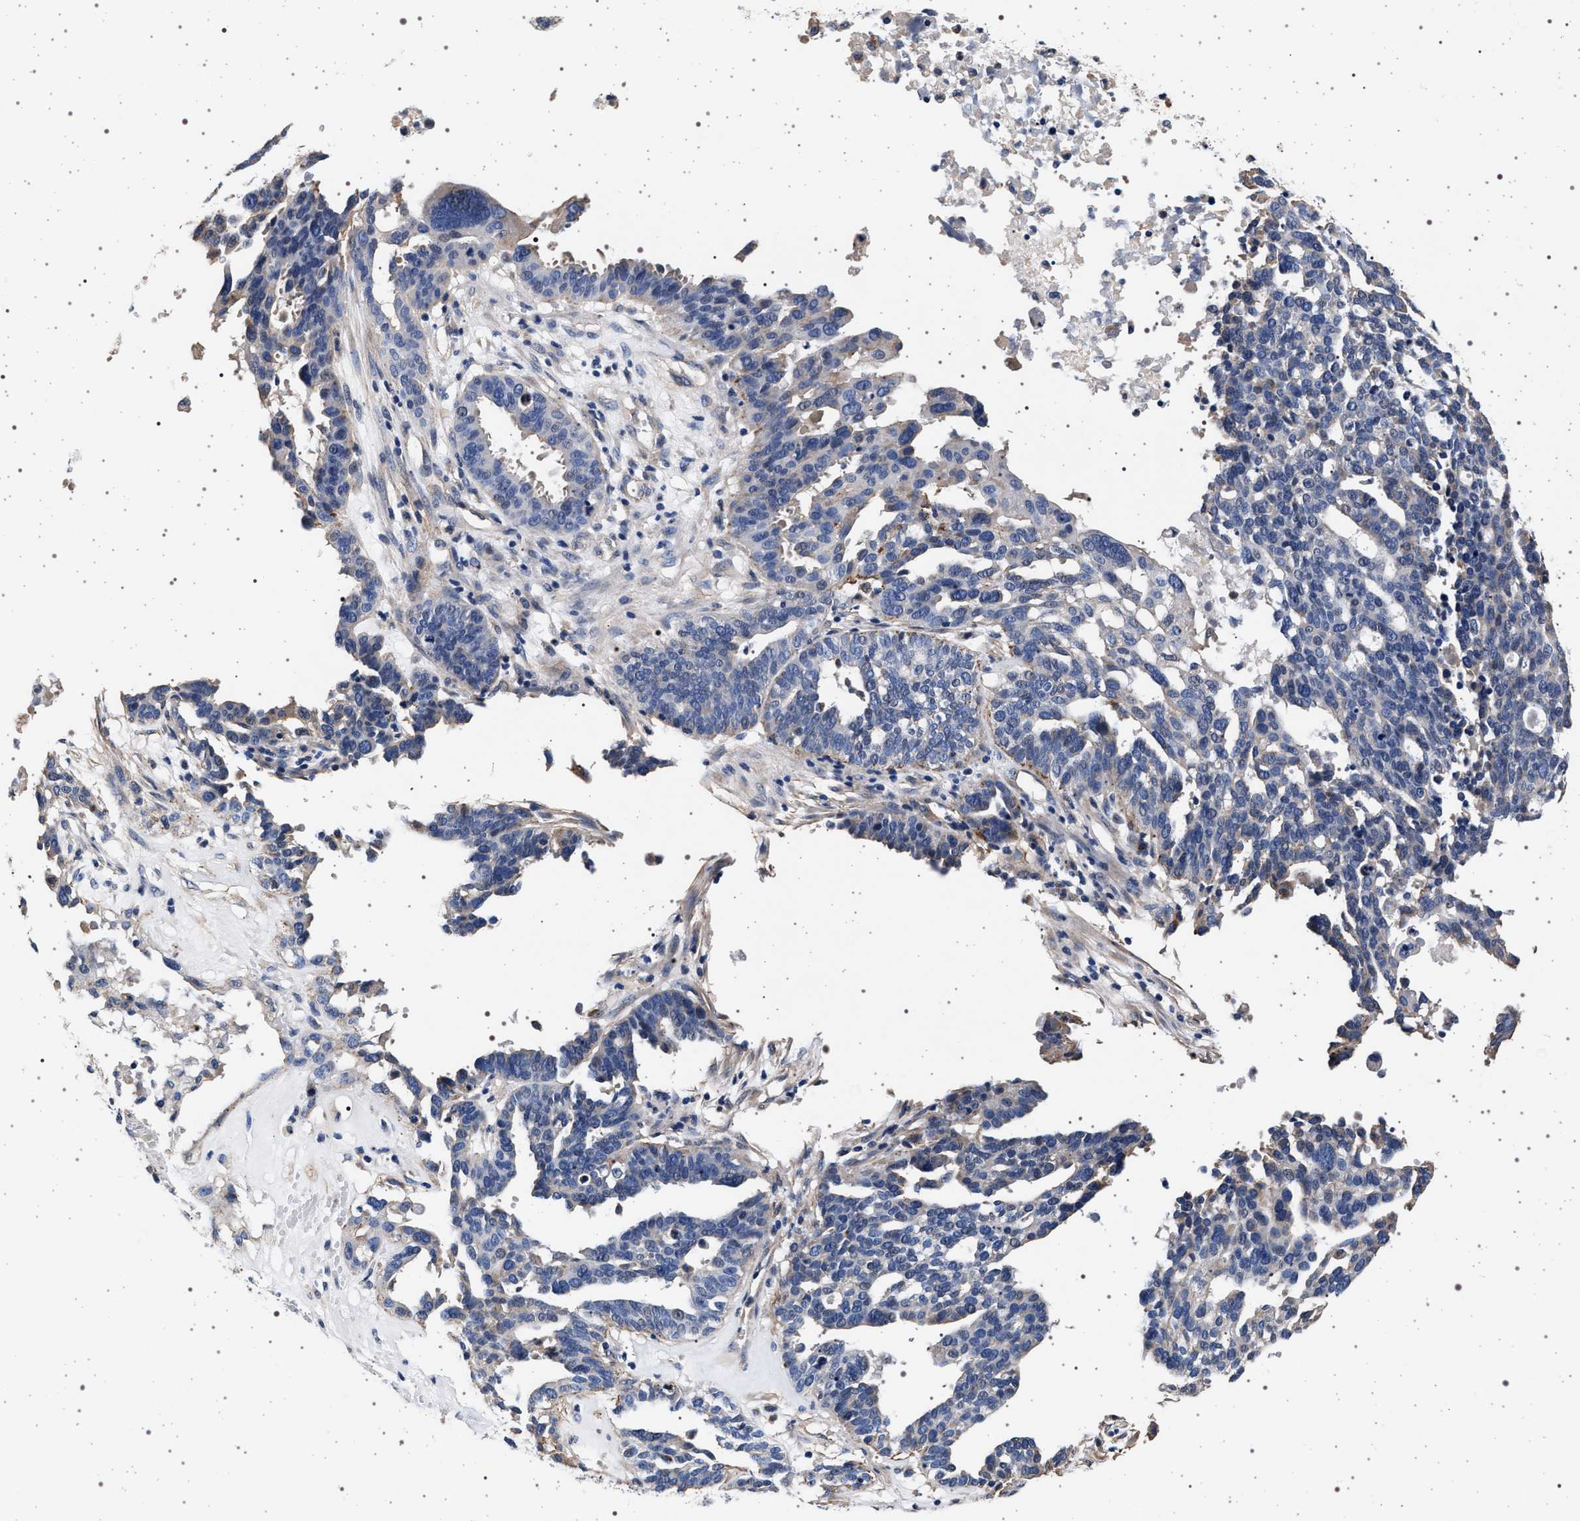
{"staining": {"intensity": "negative", "quantity": "none", "location": "none"}, "tissue": "ovarian cancer", "cell_type": "Tumor cells", "image_type": "cancer", "snomed": [{"axis": "morphology", "description": "Cystadenocarcinoma, serous, NOS"}, {"axis": "topography", "description": "Ovary"}], "caption": "Immunohistochemistry of ovarian cancer (serous cystadenocarcinoma) exhibits no positivity in tumor cells.", "gene": "KCNK6", "patient": {"sex": "female", "age": 59}}